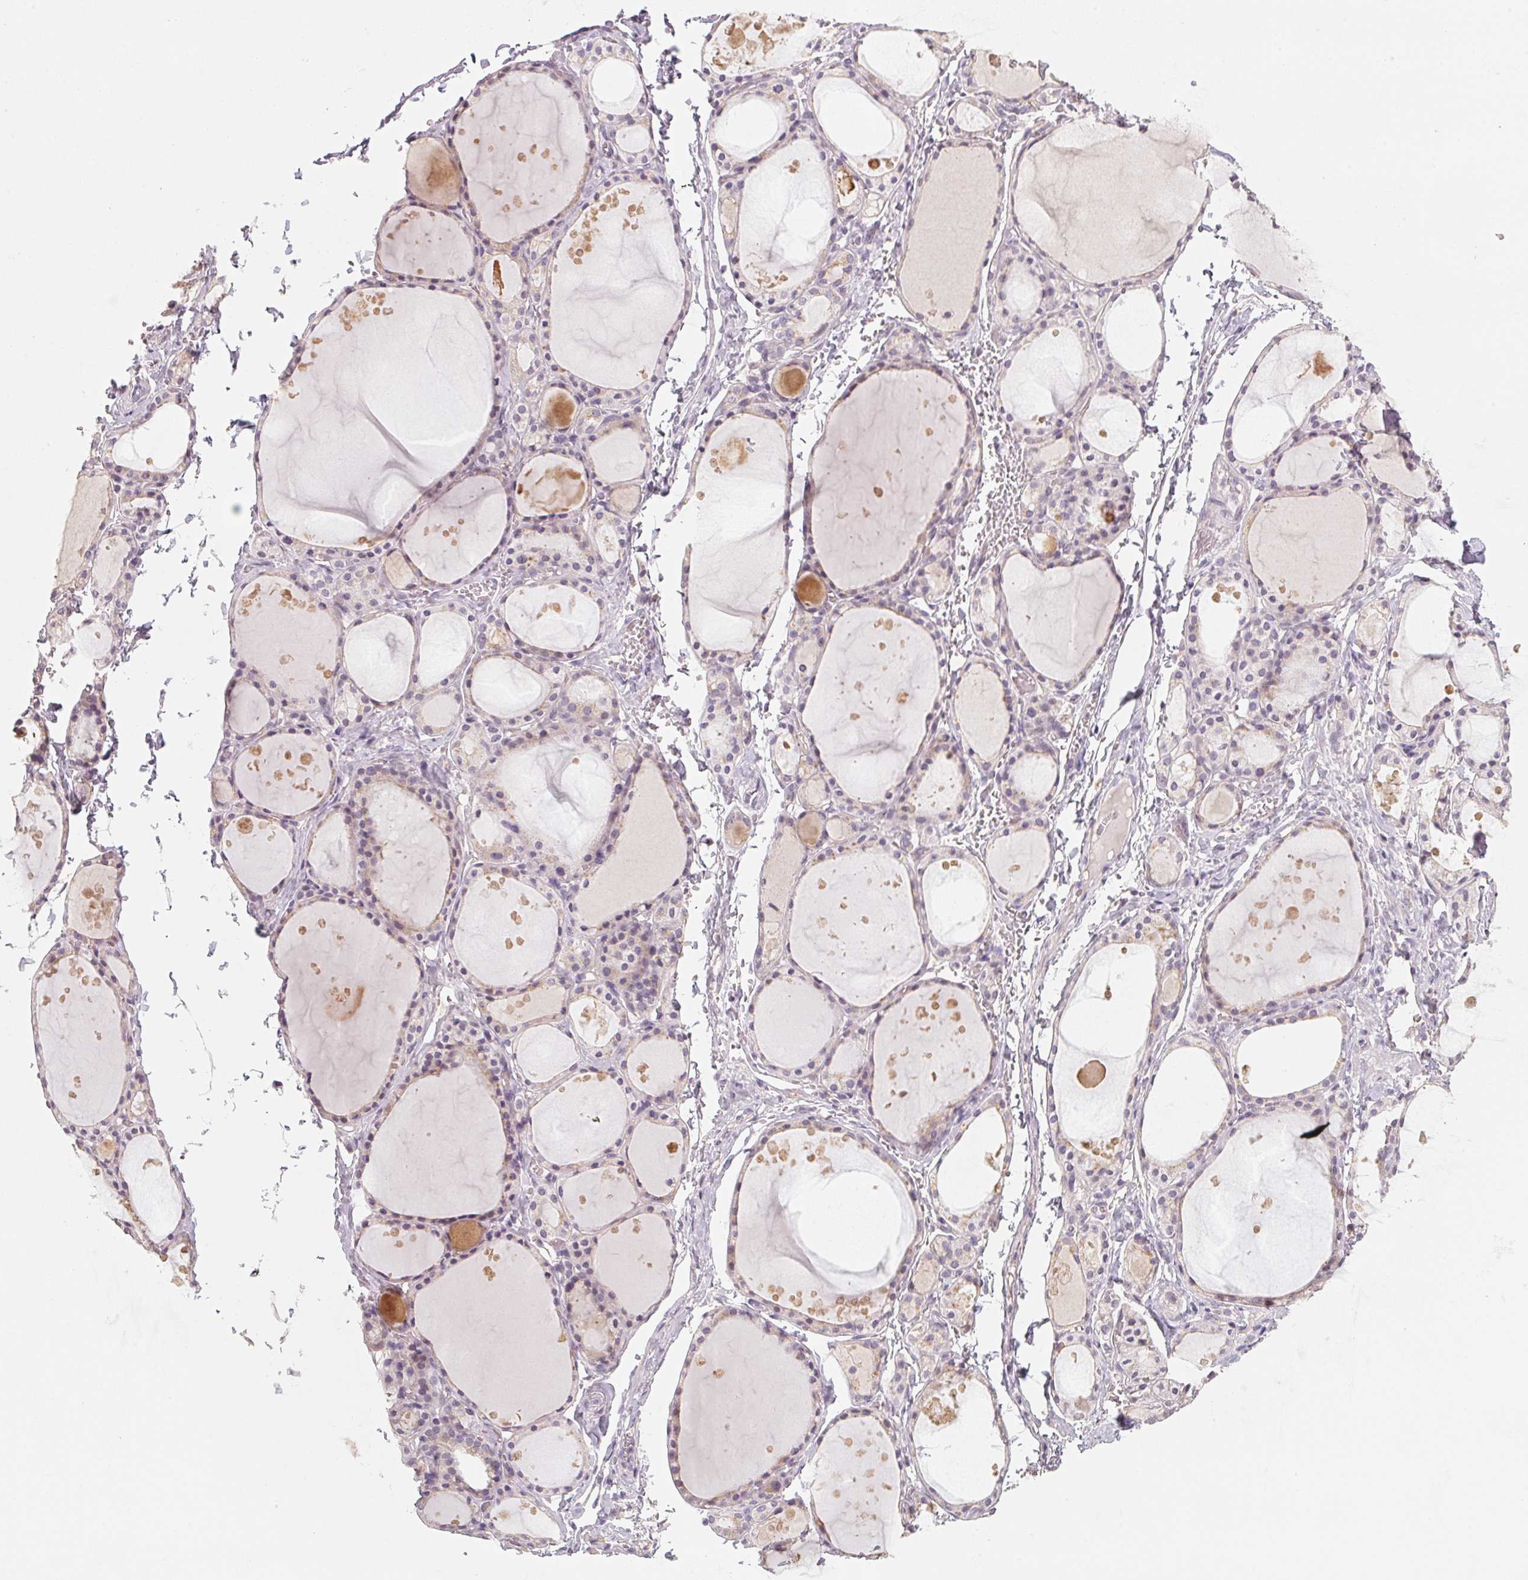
{"staining": {"intensity": "weak", "quantity": "<25%", "location": "cytoplasmic/membranous"}, "tissue": "thyroid gland", "cell_type": "Glandular cells", "image_type": "normal", "snomed": [{"axis": "morphology", "description": "Normal tissue, NOS"}, {"axis": "topography", "description": "Thyroid gland"}], "caption": "Glandular cells are negative for brown protein staining in normal thyroid gland. Brightfield microscopy of immunohistochemistry (IHC) stained with DAB (3,3'-diaminobenzidine) (brown) and hematoxylin (blue), captured at high magnification.", "gene": "TREH", "patient": {"sex": "male", "age": 68}}